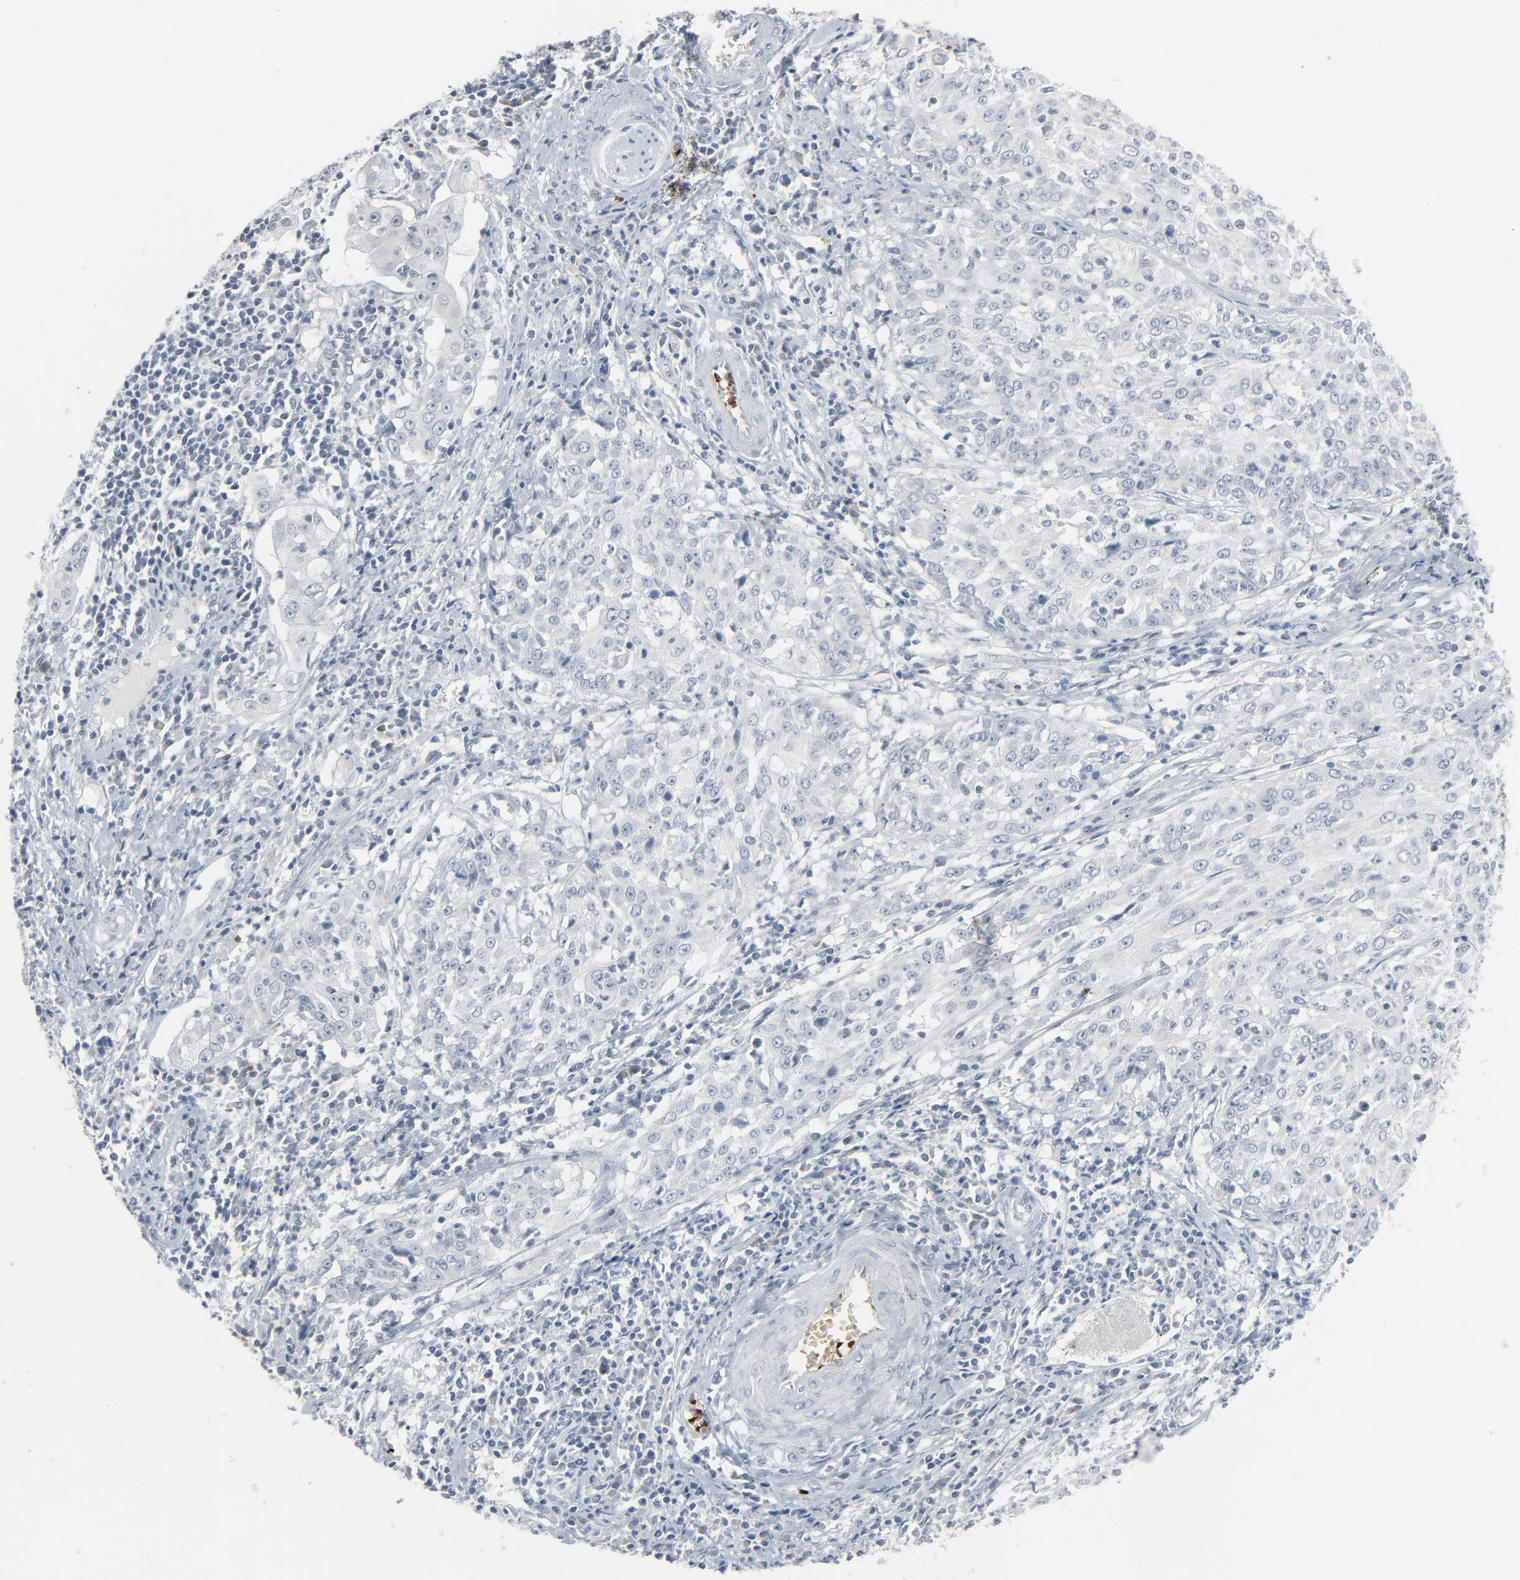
{"staining": {"intensity": "negative", "quantity": "none", "location": "none"}, "tissue": "cervical cancer", "cell_type": "Tumor cells", "image_type": "cancer", "snomed": [{"axis": "morphology", "description": "Squamous cell carcinoma, NOS"}, {"axis": "topography", "description": "Cervix"}], "caption": "High power microscopy photomicrograph of an IHC histopathology image of cervical cancer, revealing no significant positivity in tumor cells.", "gene": "SAGE1", "patient": {"sex": "female", "age": 39}}